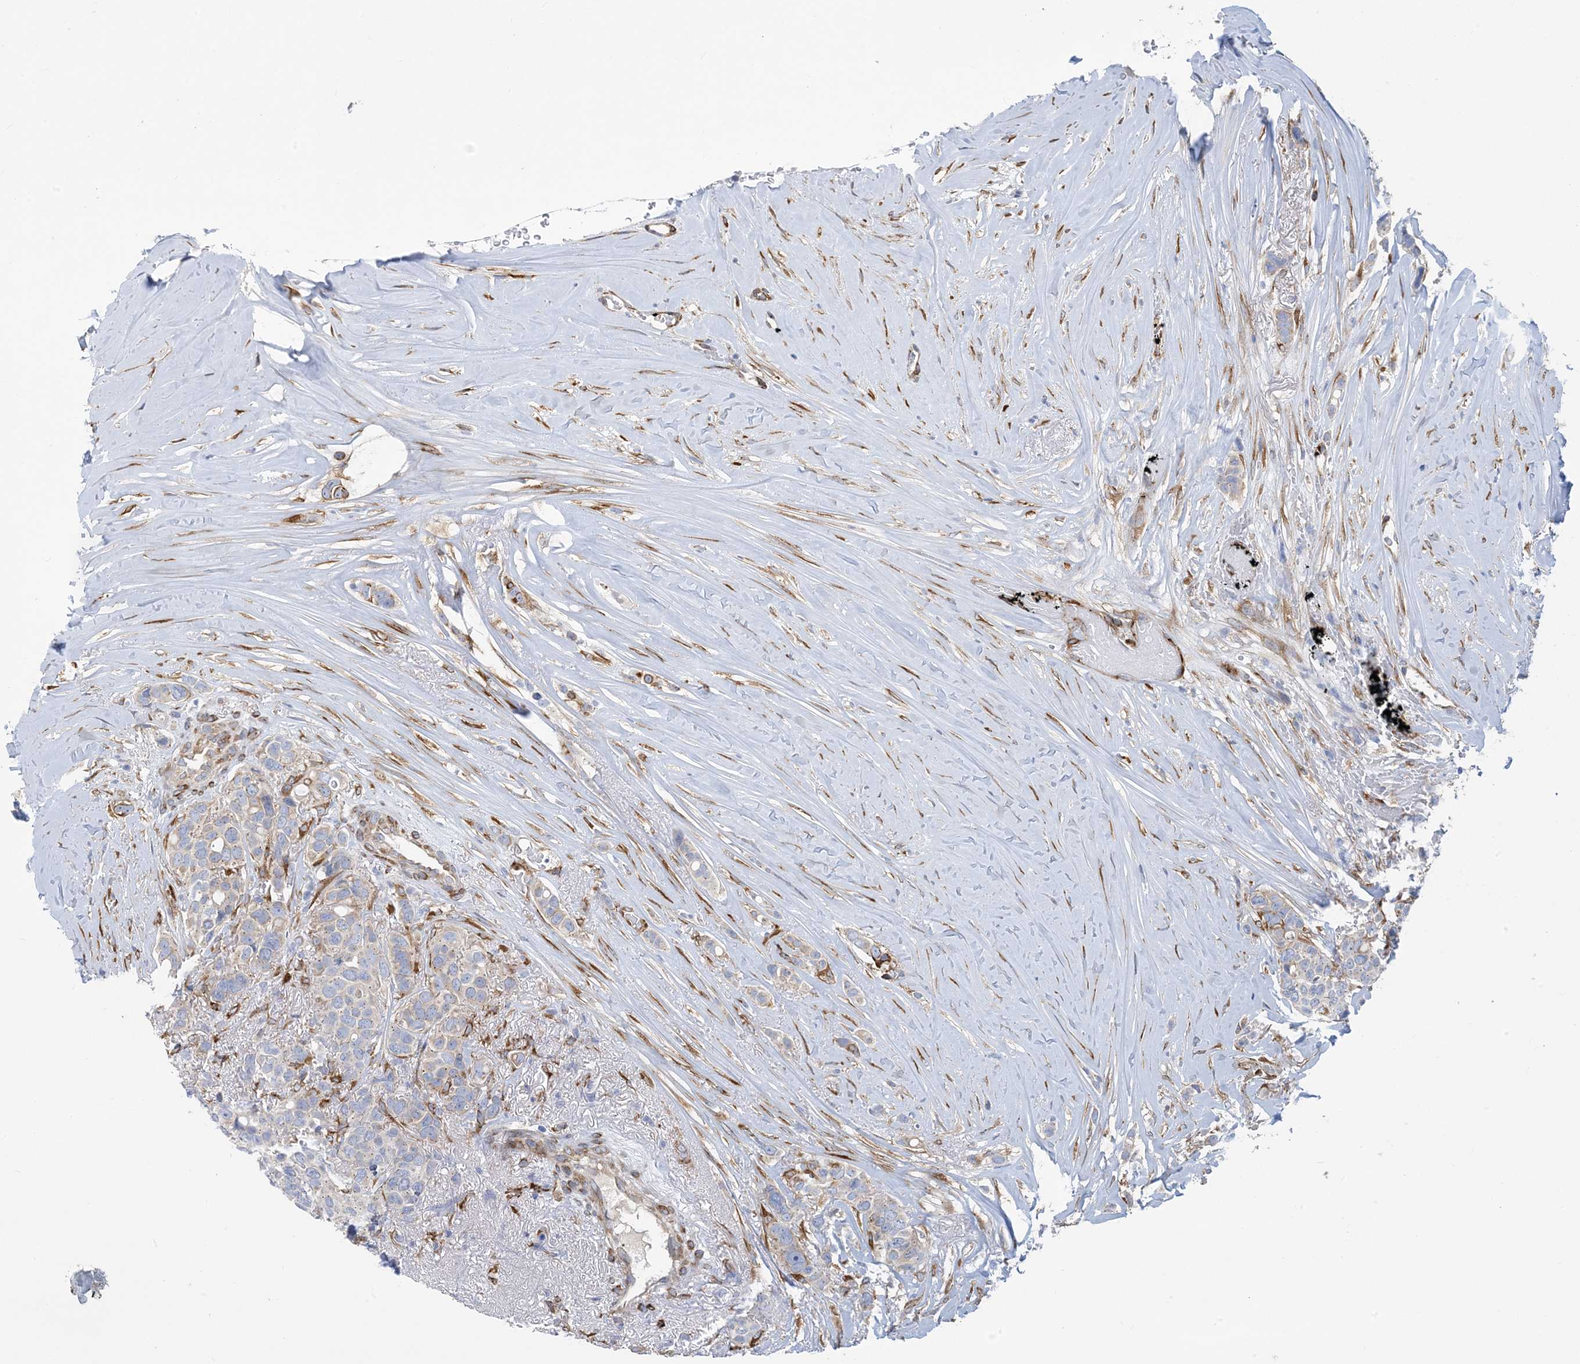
{"staining": {"intensity": "moderate", "quantity": "<25%", "location": "cytoplasmic/membranous"}, "tissue": "breast cancer", "cell_type": "Tumor cells", "image_type": "cancer", "snomed": [{"axis": "morphology", "description": "Lobular carcinoma"}, {"axis": "topography", "description": "Breast"}], "caption": "Protein analysis of lobular carcinoma (breast) tissue displays moderate cytoplasmic/membranous positivity in about <25% of tumor cells.", "gene": "RBMS3", "patient": {"sex": "female", "age": 51}}